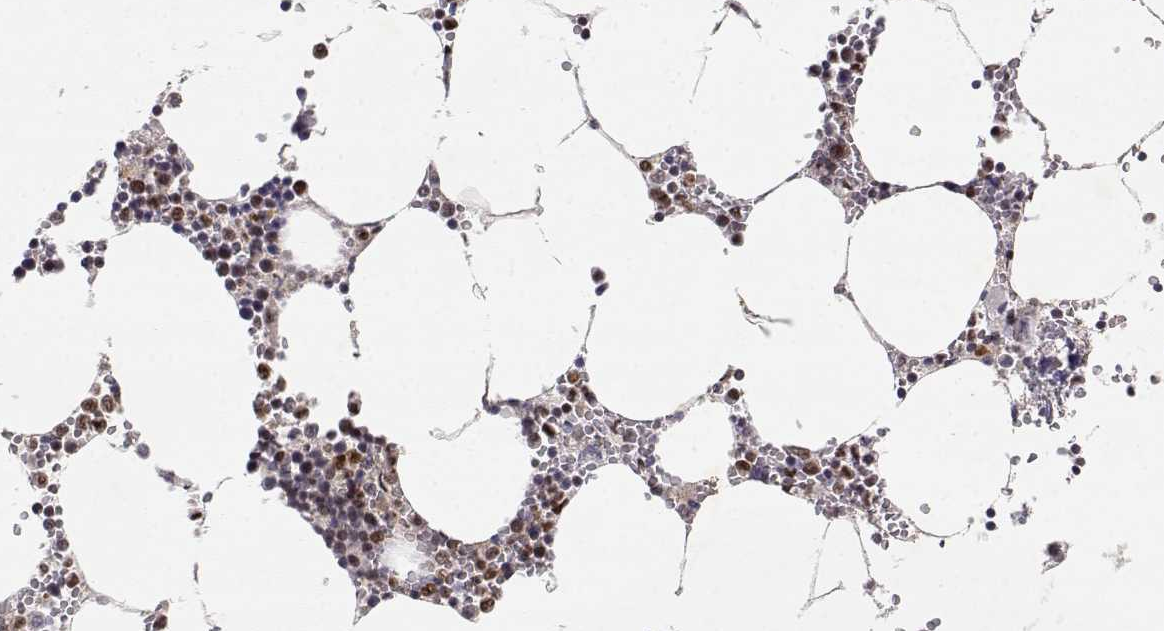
{"staining": {"intensity": "moderate", "quantity": "25%-75%", "location": "nuclear"}, "tissue": "bone marrow", "cell_type": "Hematopoietic cells", "image_type": "normal", "snomed": [{"axis": "morphology", "description": "Normal tissue, NOS"}, {"axis": "topography", "description": "Bone marrow"}], "caption": "An image showing moderate nuclear staining in approximately 25%-75% of hematopoietic cells in normal bone marrow, as visualized by brown immunohistochemical staining.", "gene": "RSF1", "patient": {"sex": "male", "age": 54}}